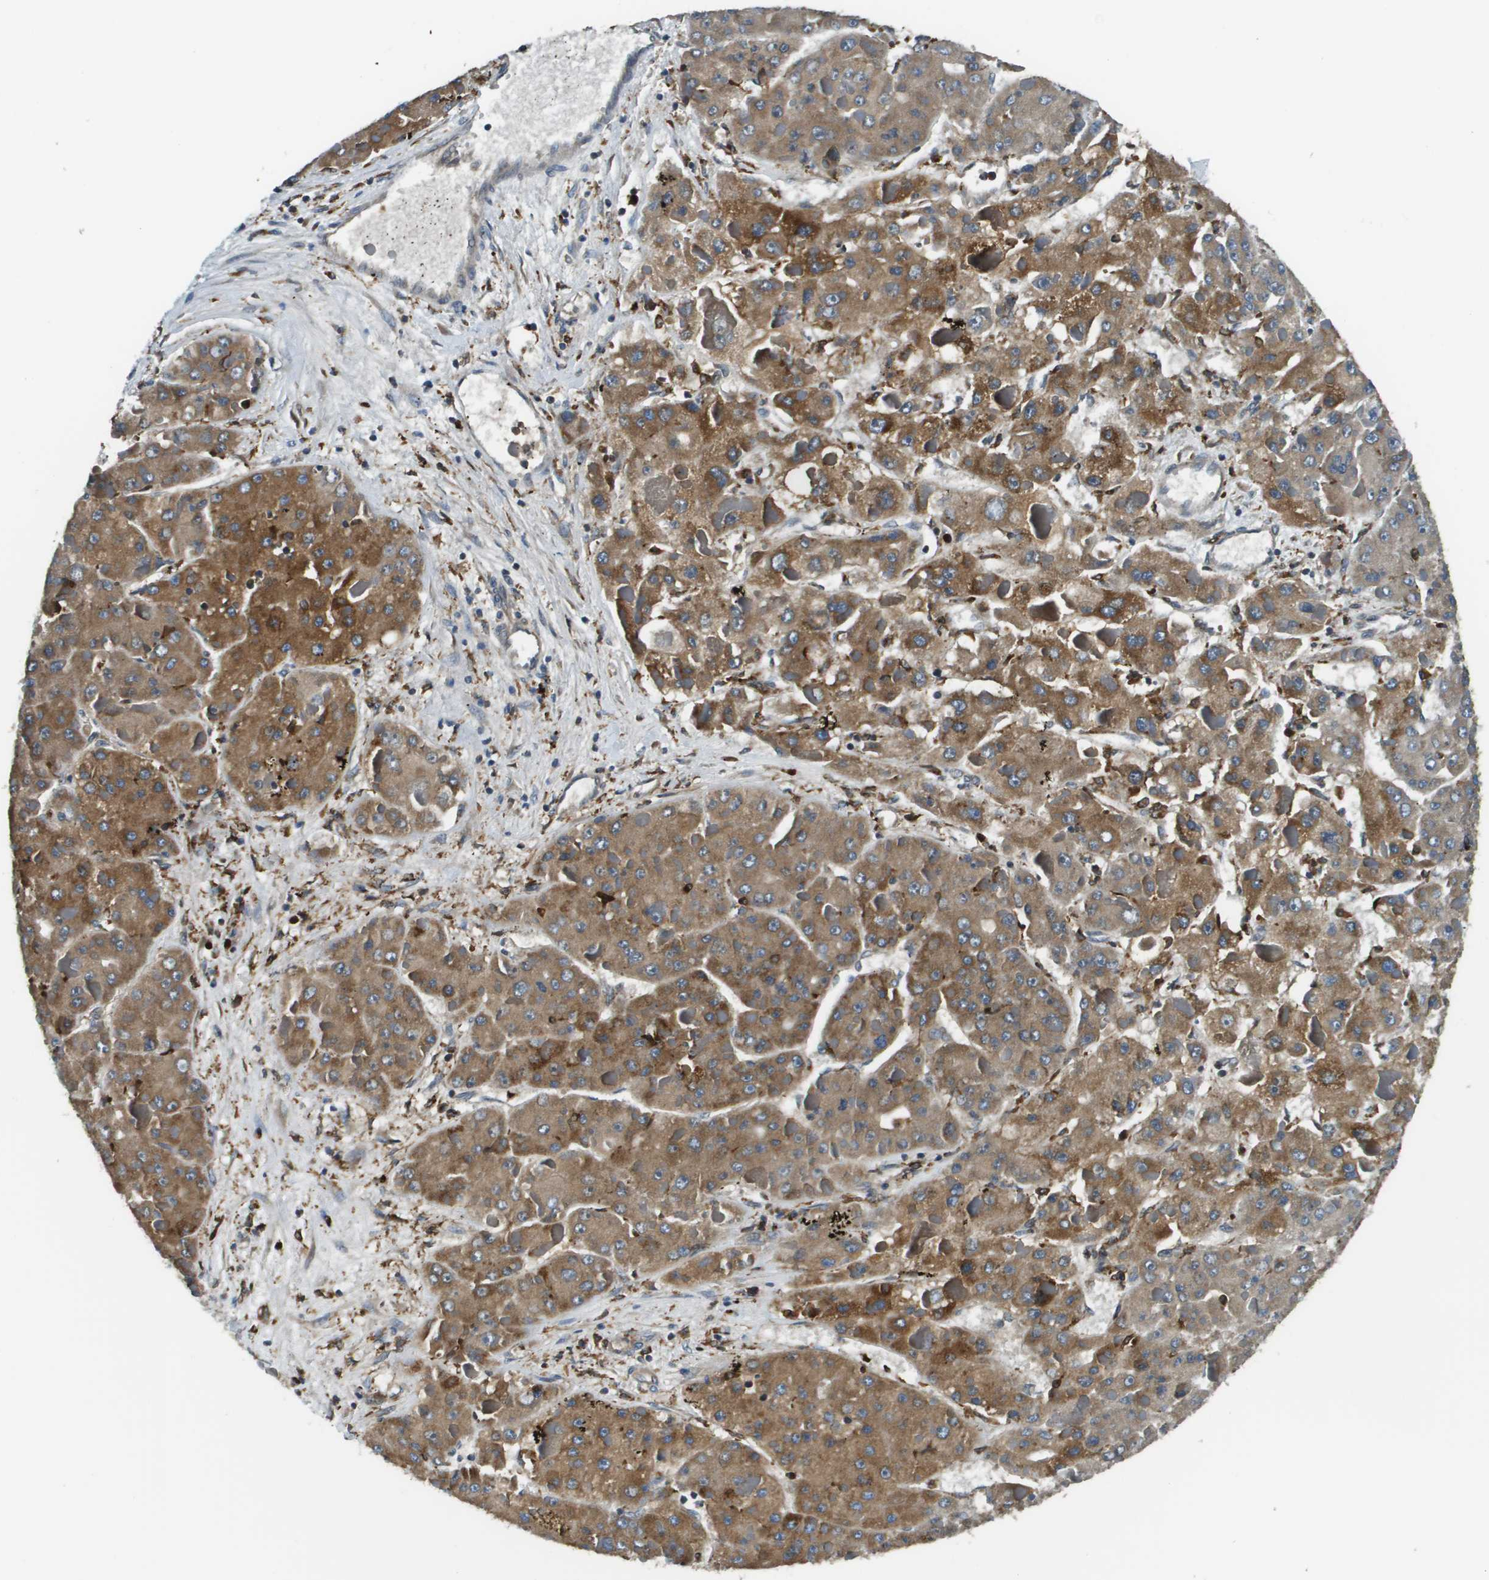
{"staining": {"intensity": "moderate", "quantity": ">75%", "location": "cytoplasmic/membranous"}, "tissue": "liver cancer", "cell_type": "Tumor cells", "image_type": "cancer", "snomed": [{"axis": "morphology", "description": "Carcinoma, Hepatocellular, NOS"}, {"axis": "topography", "description": "Liver"}], "caption": "Immunohistochemical staining of liver hepatocellular carcinoma displays moderate cytoplasmic/membranous protein positivity in approximately >75% of tumor cells. (DAB (3,3'-diaminobenzidine) = brown stain, brightfield microscopy at high magnification).", "gene": "CNPY3", "patient": {"sex": "female", "age": 73}}